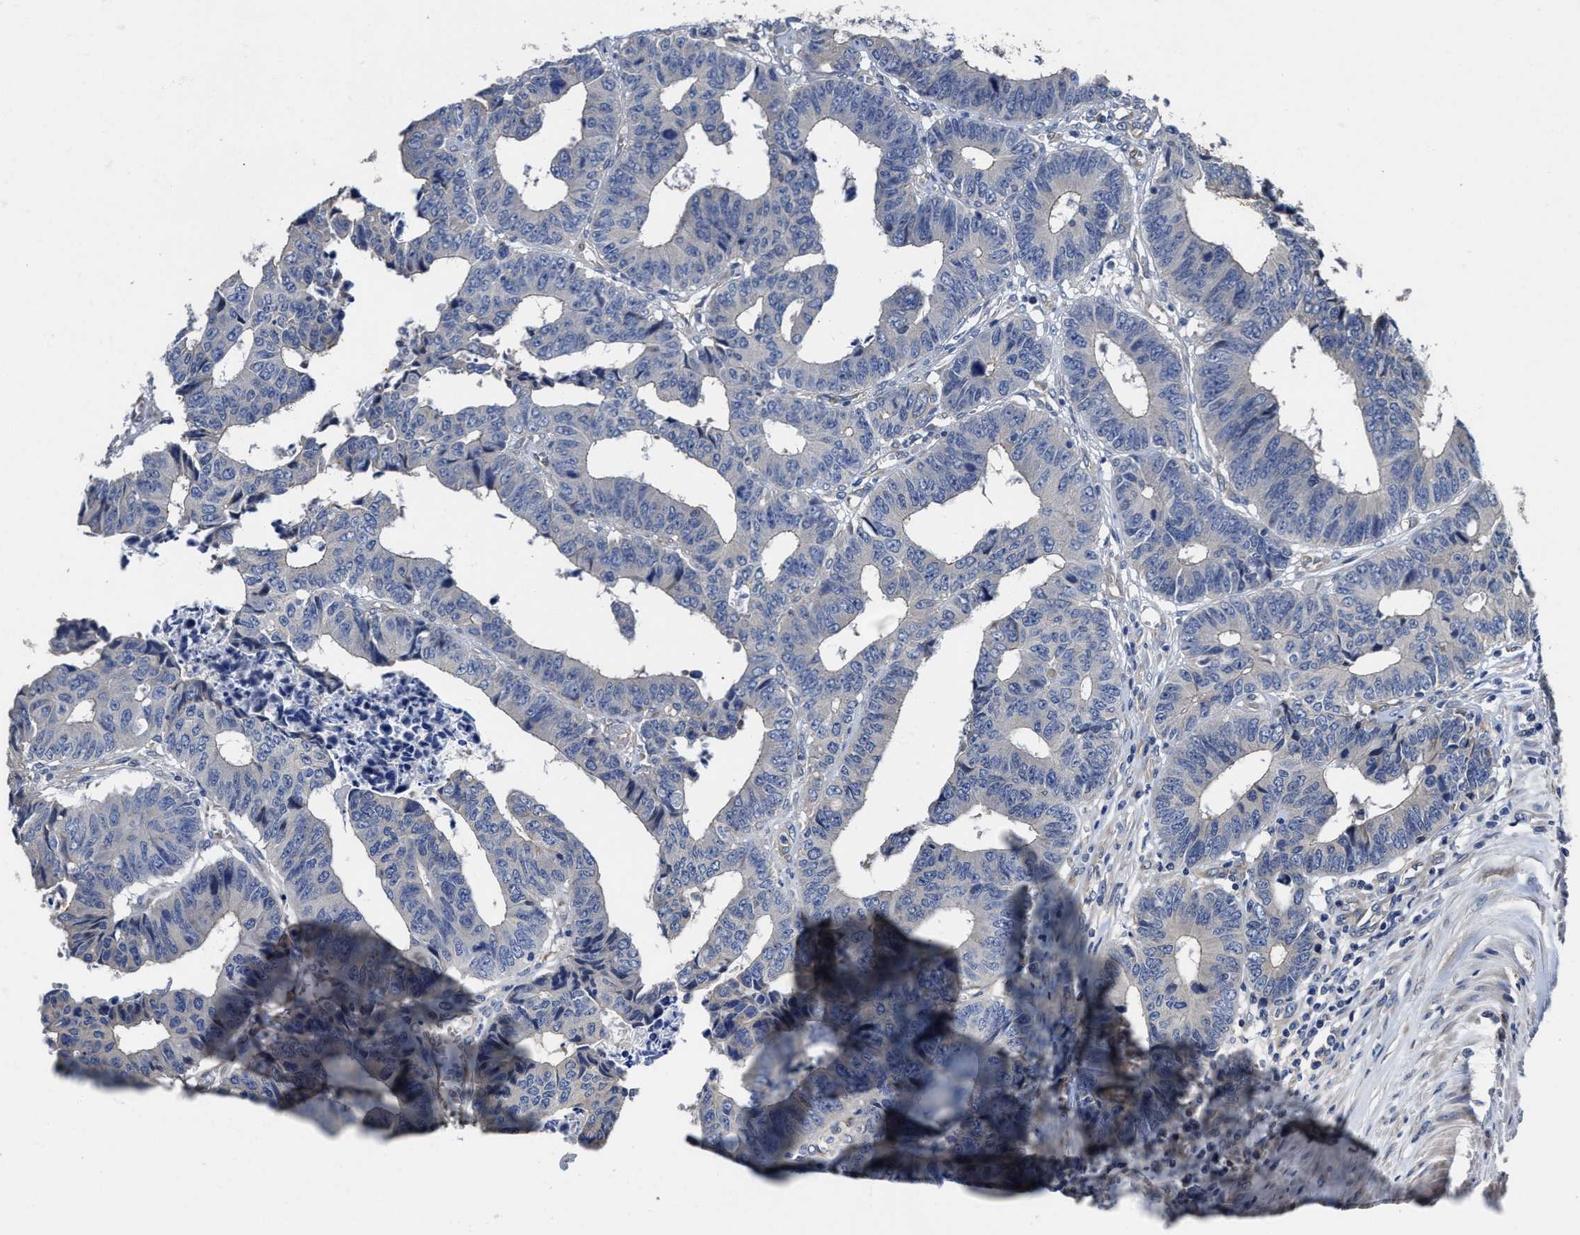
{"staining": {"intensity": "negative", "quantity": "none", "location": "none"}, "tissue": "colorectal cancer", "cell_type": "Tumor cells", "image_type": "cancer", "snomed": [{"axis": "morphology", "description": "Adenocarcinoma, NOS"}, {"axis": "topography", "description": "Rectum"}], "caption": "A micrograph of adenocarcinoma (colorectal) stained for a protein reveals no brown staining in tumor cells.", "gene": "TRAF6", "patient": {"sex": "male", "age": 84}}